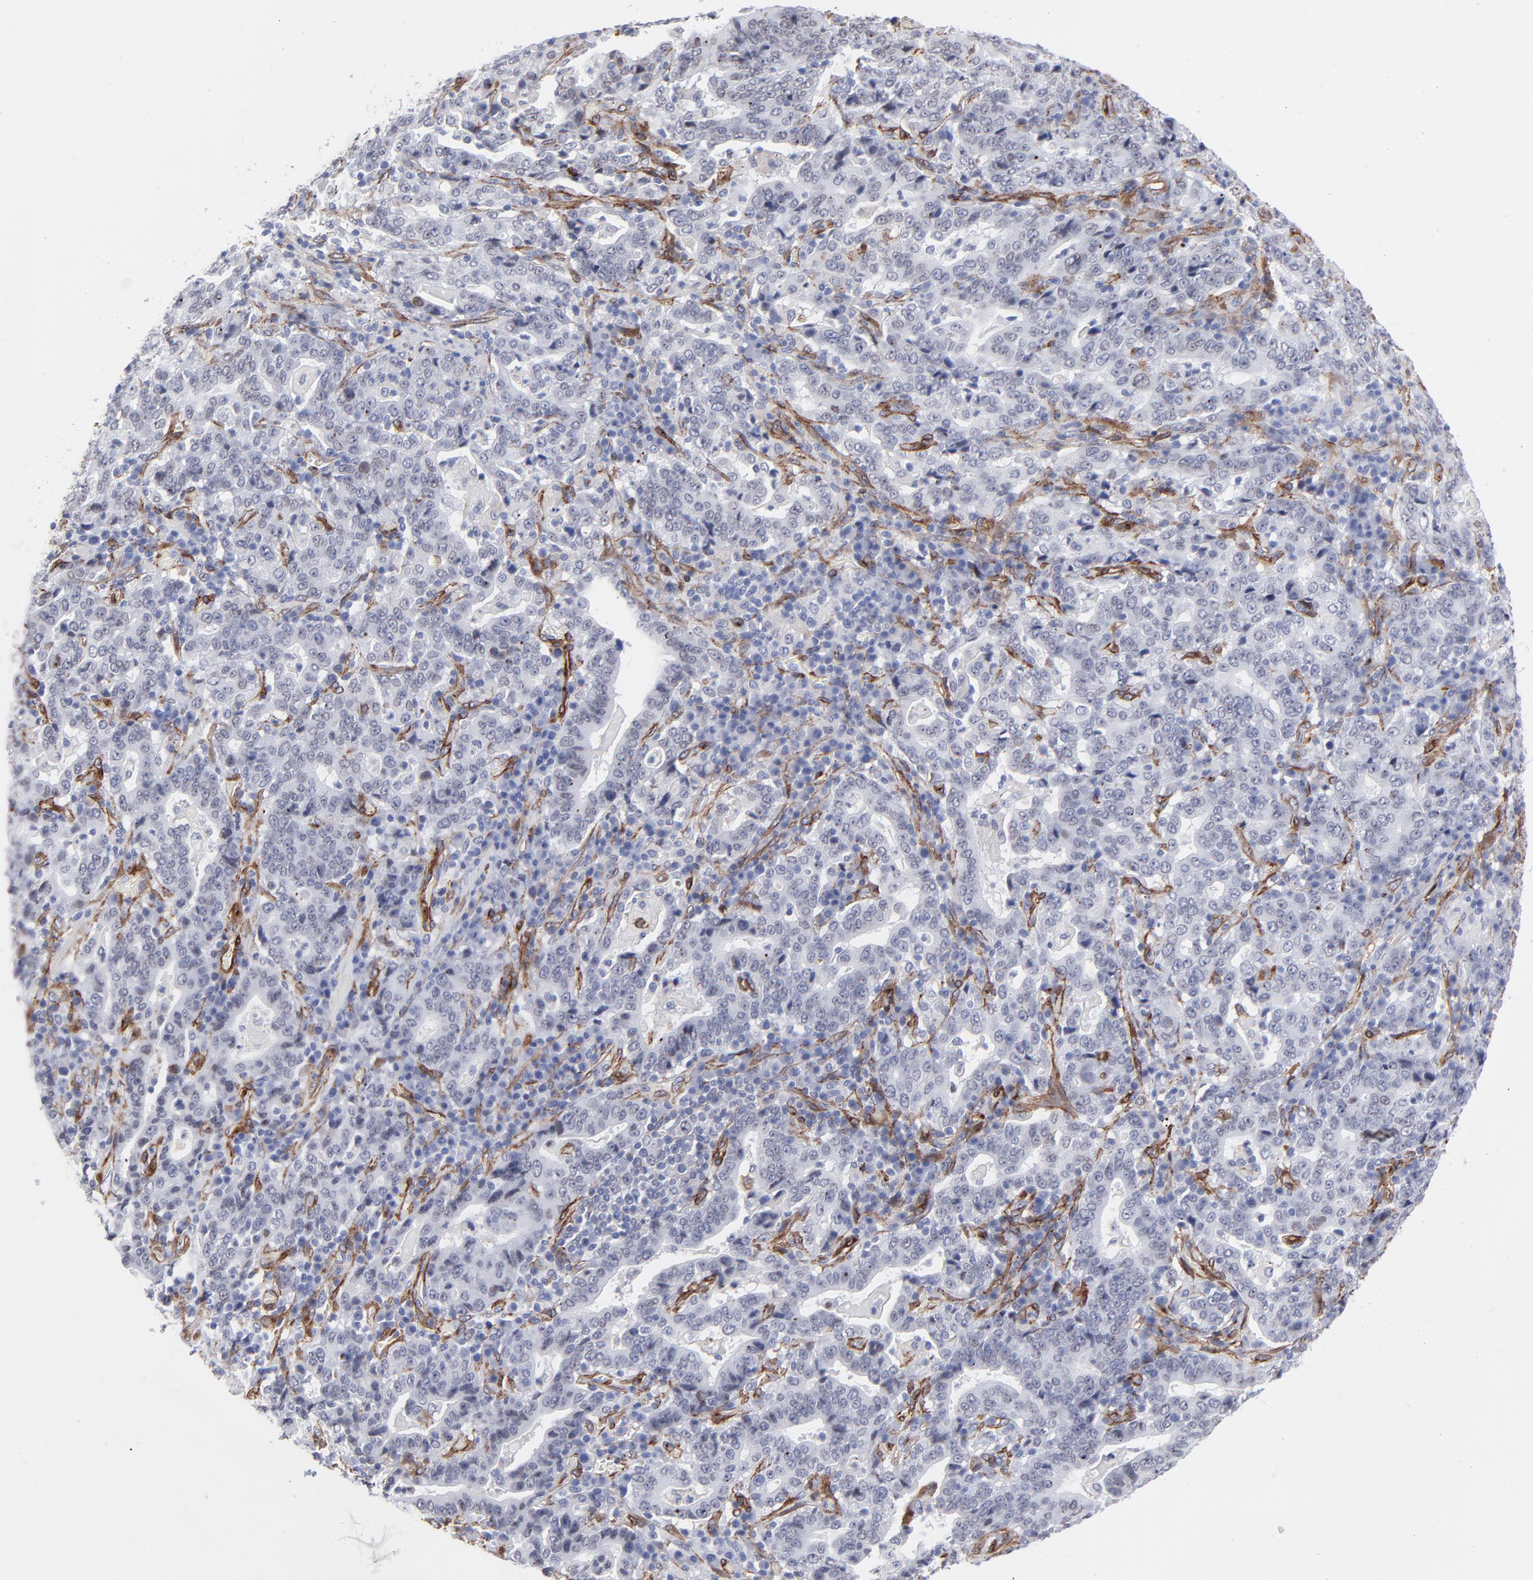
{"staining": {"intensity": "negative", "quantity": "none", "location": "none"}, "tissue": "stomach cancer", "cell_type": "Tumor cells", "image_type": "cancer", "snomed": [{"axis": "morphology", "description": "Normal tissue, NOS"}, {"axis": "morphology", "description": "Adenocarcinoma, NOS"}, {"axis": "topography", "description": "Stomach, upper"}, {"axis": "topography", "description": "Stomach"}], "caption": "Tumor cells are negative for brown protein staining in adenocarcinoma (stomach).", "gene": "PDGFRB", "patient": {"sex": "male", "age": 59}}